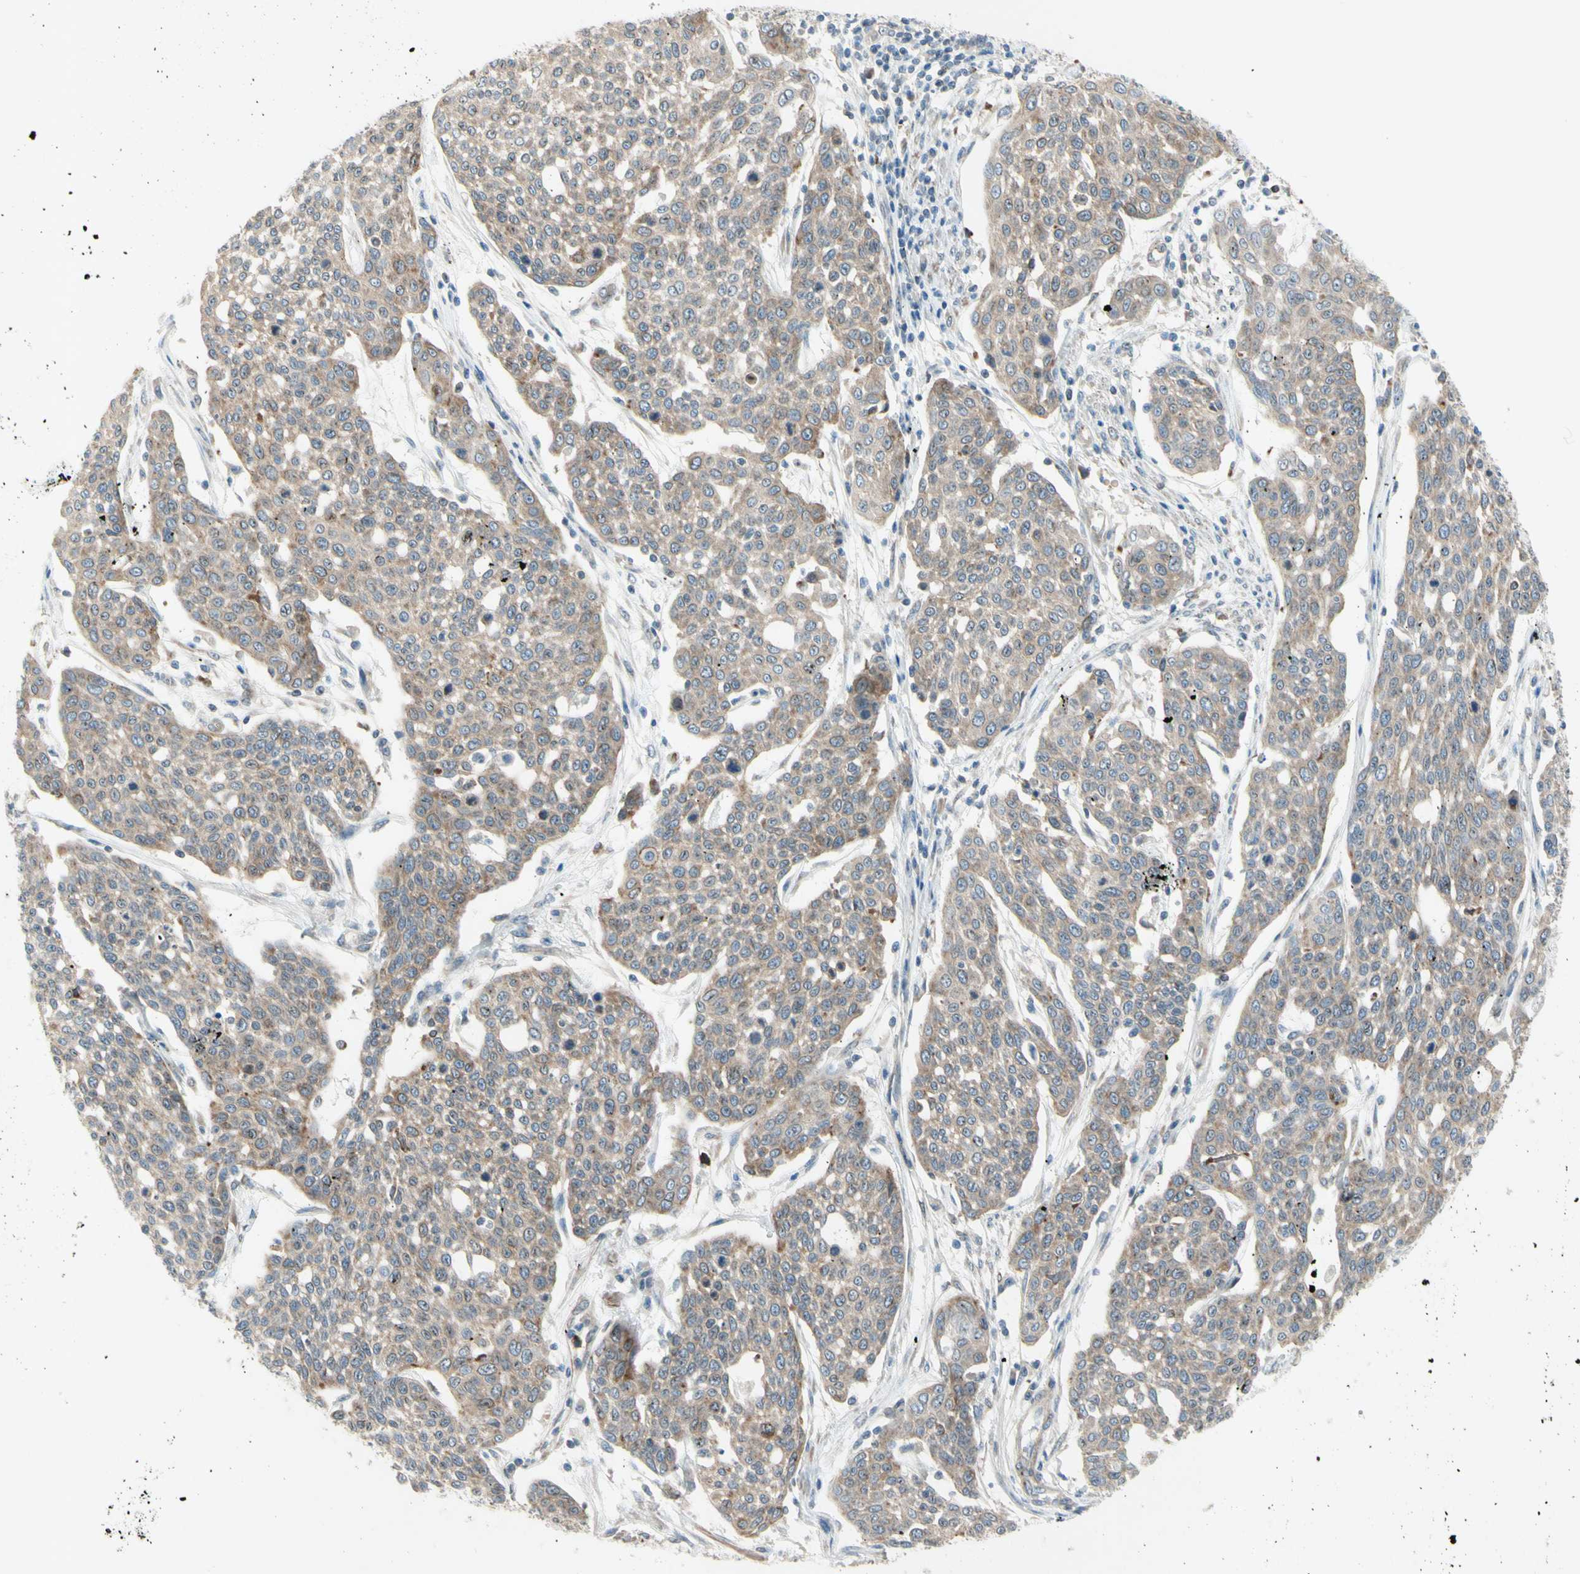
{"staining": {"intensity": "moderate", "quantity": ">75%", "location": "cytoplasmic/membranous"}, "tissue": "cervical cancer", "cell_type": "Tumor cells", "image_type": "cancer", "snomed": [{"axis": "morphology", "description": "Squamous cell carcinoma, NOS"}, {"axis": "topography", "description": "Cervix"}], "caption": "Protein staining reveals moderate cytoplasmic/membranous staining in about >75% of tumor cells in squamous cell carcinoma (cervical). (IHC, brightfield microscopy, high magnification).", "gene": "TRAF2", "patient": {"sex": "female", "age": 34}}